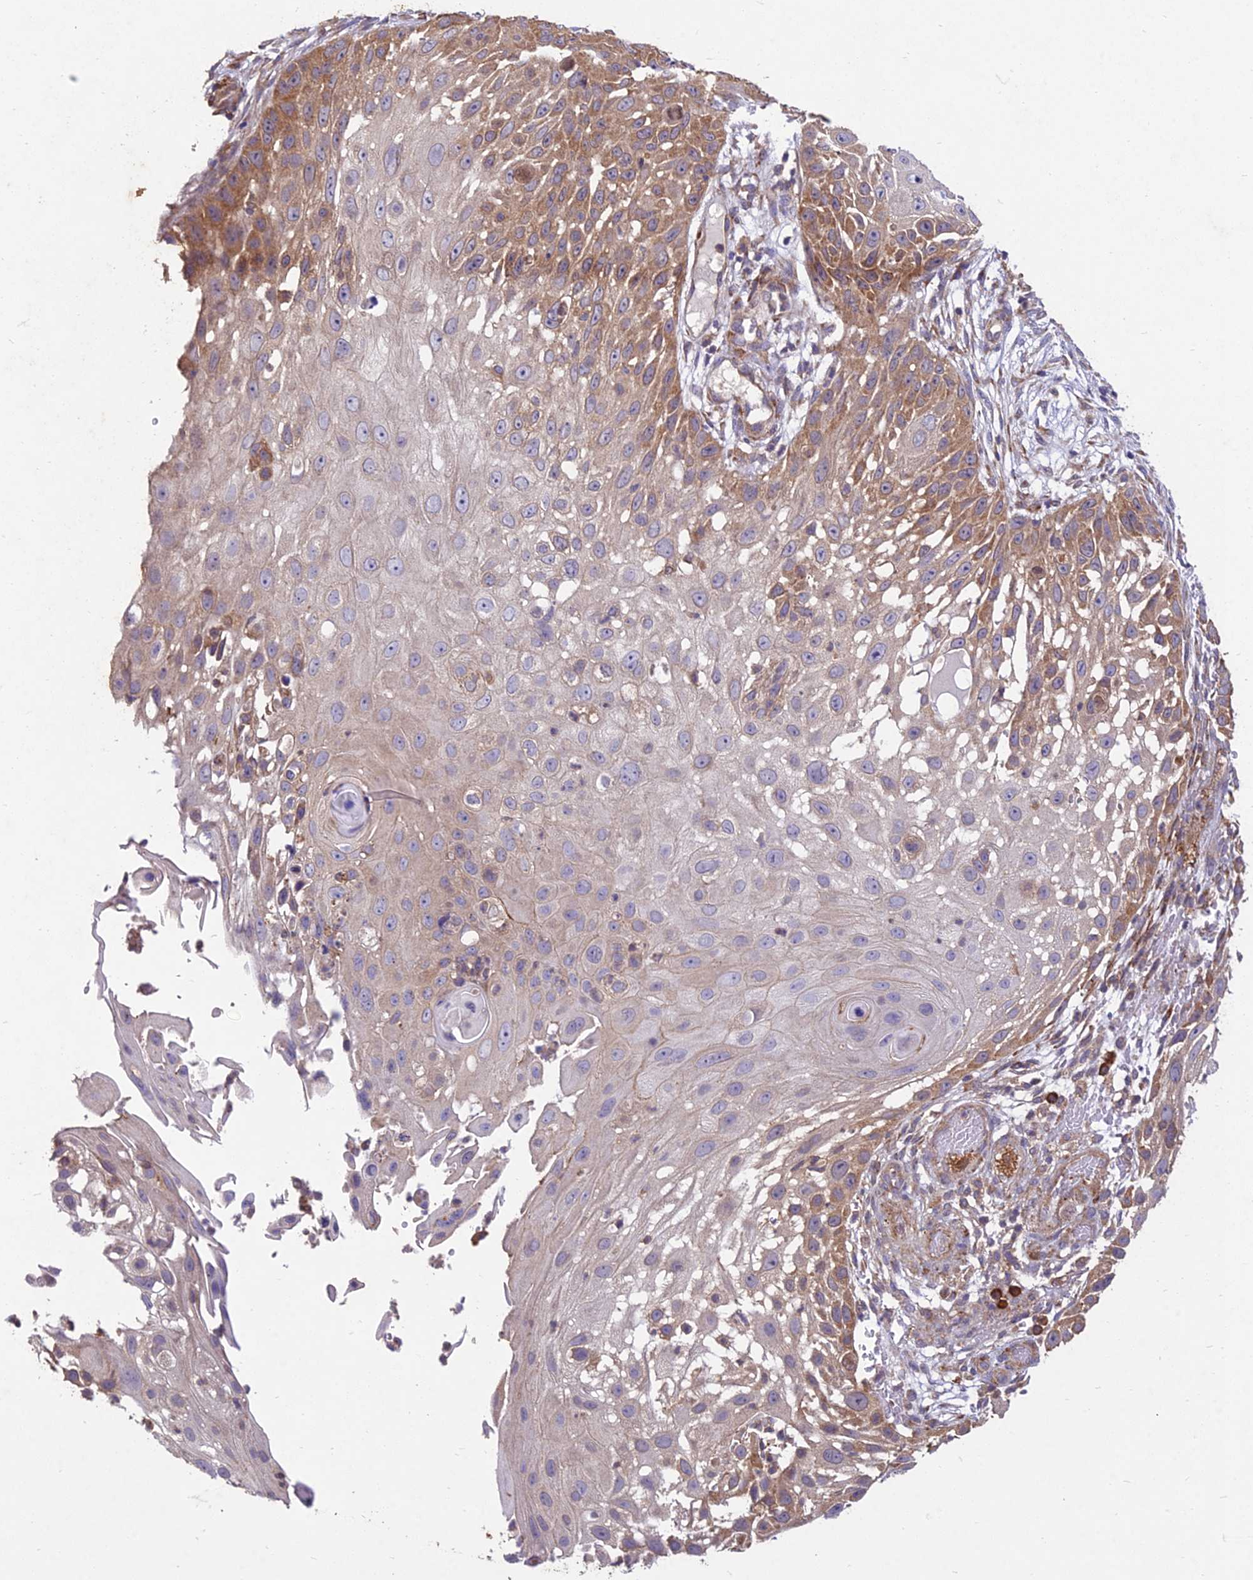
{"staining": {"intensity": "moderate", "quantity": "25%-75%", "location": "cytoplasmic/membranous"}, "tissue": "skin cancer", "cell_type": "Tumor cells", "image_type": "cancer", "snomed": [{"axis": "morphology", "description": "Squamous cell carcinoma, NOS"}, {"axis": "topography", "description": "Skin"}], "caption": "The immunohistochemical stain highlights moderate cytoplasmic/membranous positivity in tumor cells of skin squamous cell carcinoma tissue.", "gene": "NXNL2", "patient": {"sex": "female", "age": 44}}